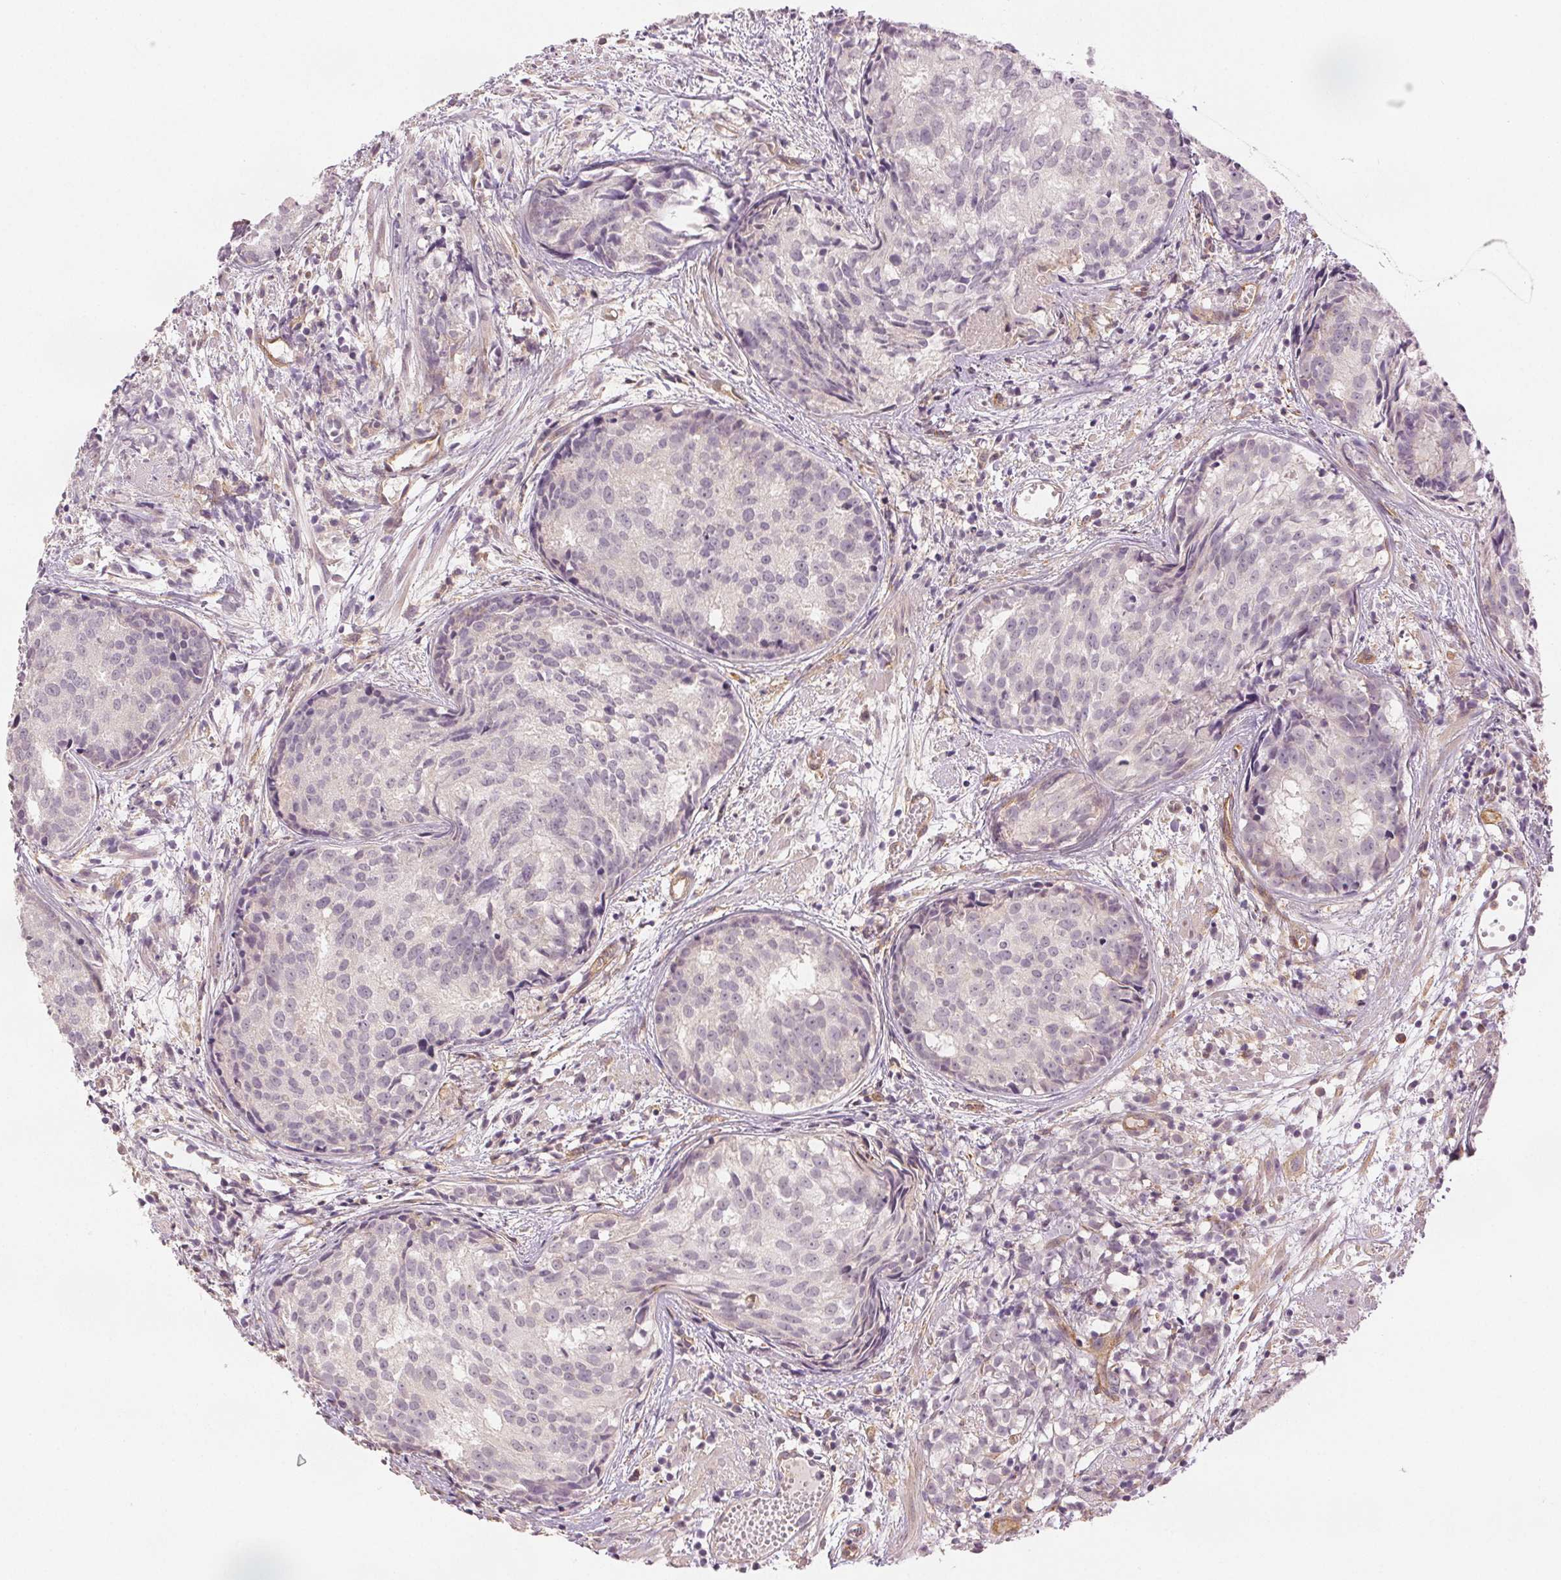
{"staining": {"intensity": "negative", "quantity": "none", "location": "none"}, "tissue": "prostate cancer", "cell_type": "Tumor cells", "image_type": "cancer", "snomed": [{"axis": "morphology", "description": "Adenocarcinoma, High grade"}, {"axis": "topography", "description": "Prostate"}], "caption": "Tumor cells are negative for protein expression in human prostate cancer (adenocarcinoma (high-grade)). (Immunohistochemistry, brightfield microscopy, high magnification).", "gene": "DIAPH2", "patient": {"sex": "male", "age": 58}}